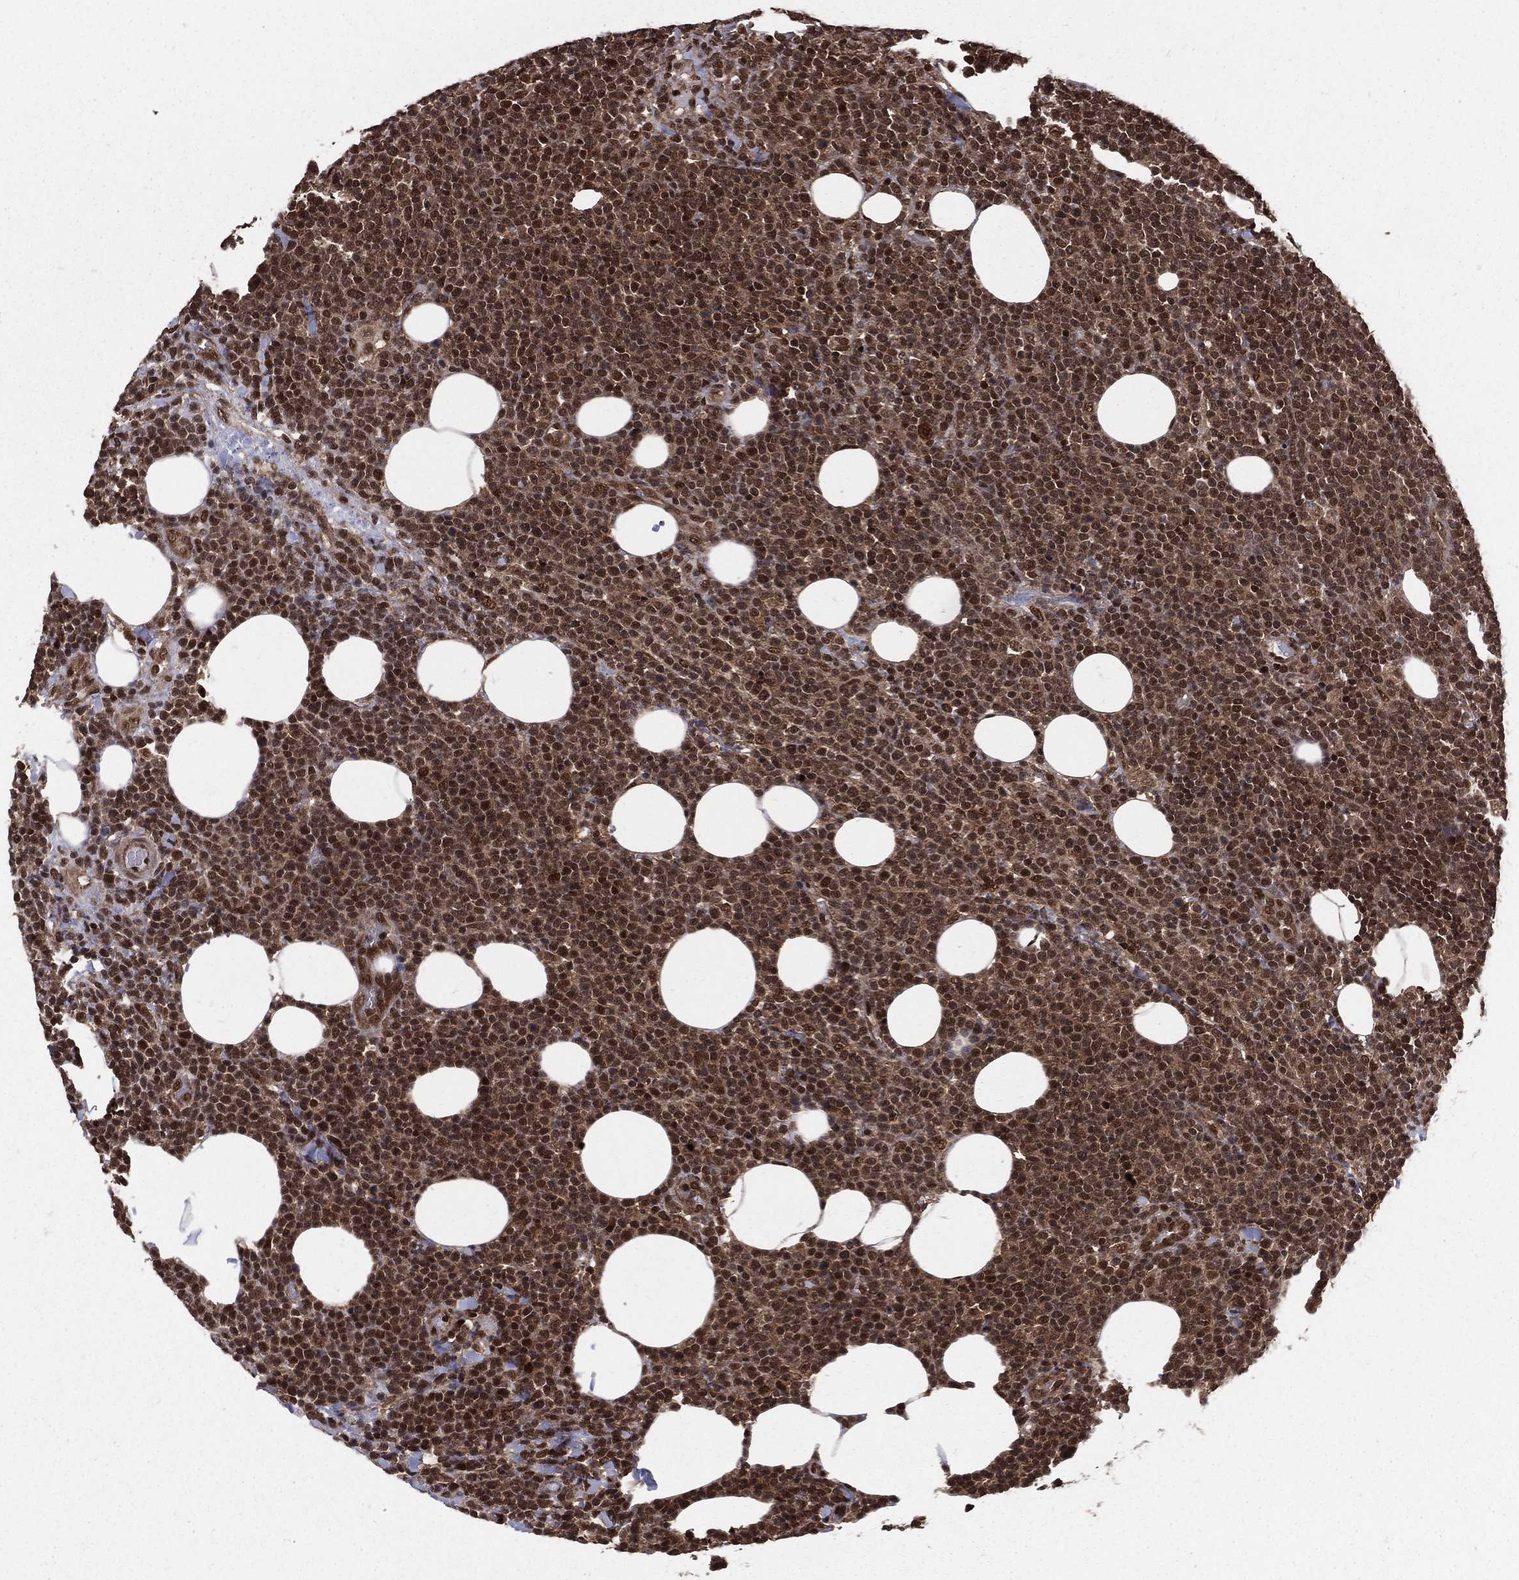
{"staining": {"intensity": "moderate", "quantity": ">75%", "location": "cytoplasmic/membranous,nuclear"}, "tissue": "lymphoma", "cell_type": "Tumor cells", "image_type": "cancer", "snomed": [{"axis": "morphology", "description": "Malignant lymphoma, non-Hodgkin's type, High grade"}, {"axis": "topography", "description": "Lymph node"}], "caption": "Protein expression analysis of lymphoma shows moderate cytoplasmic/membranous and nuclear staining in approximately >75% of tumor cells.", "gene": "COPS4", "patient": {"sex": "male", "age": 61}}